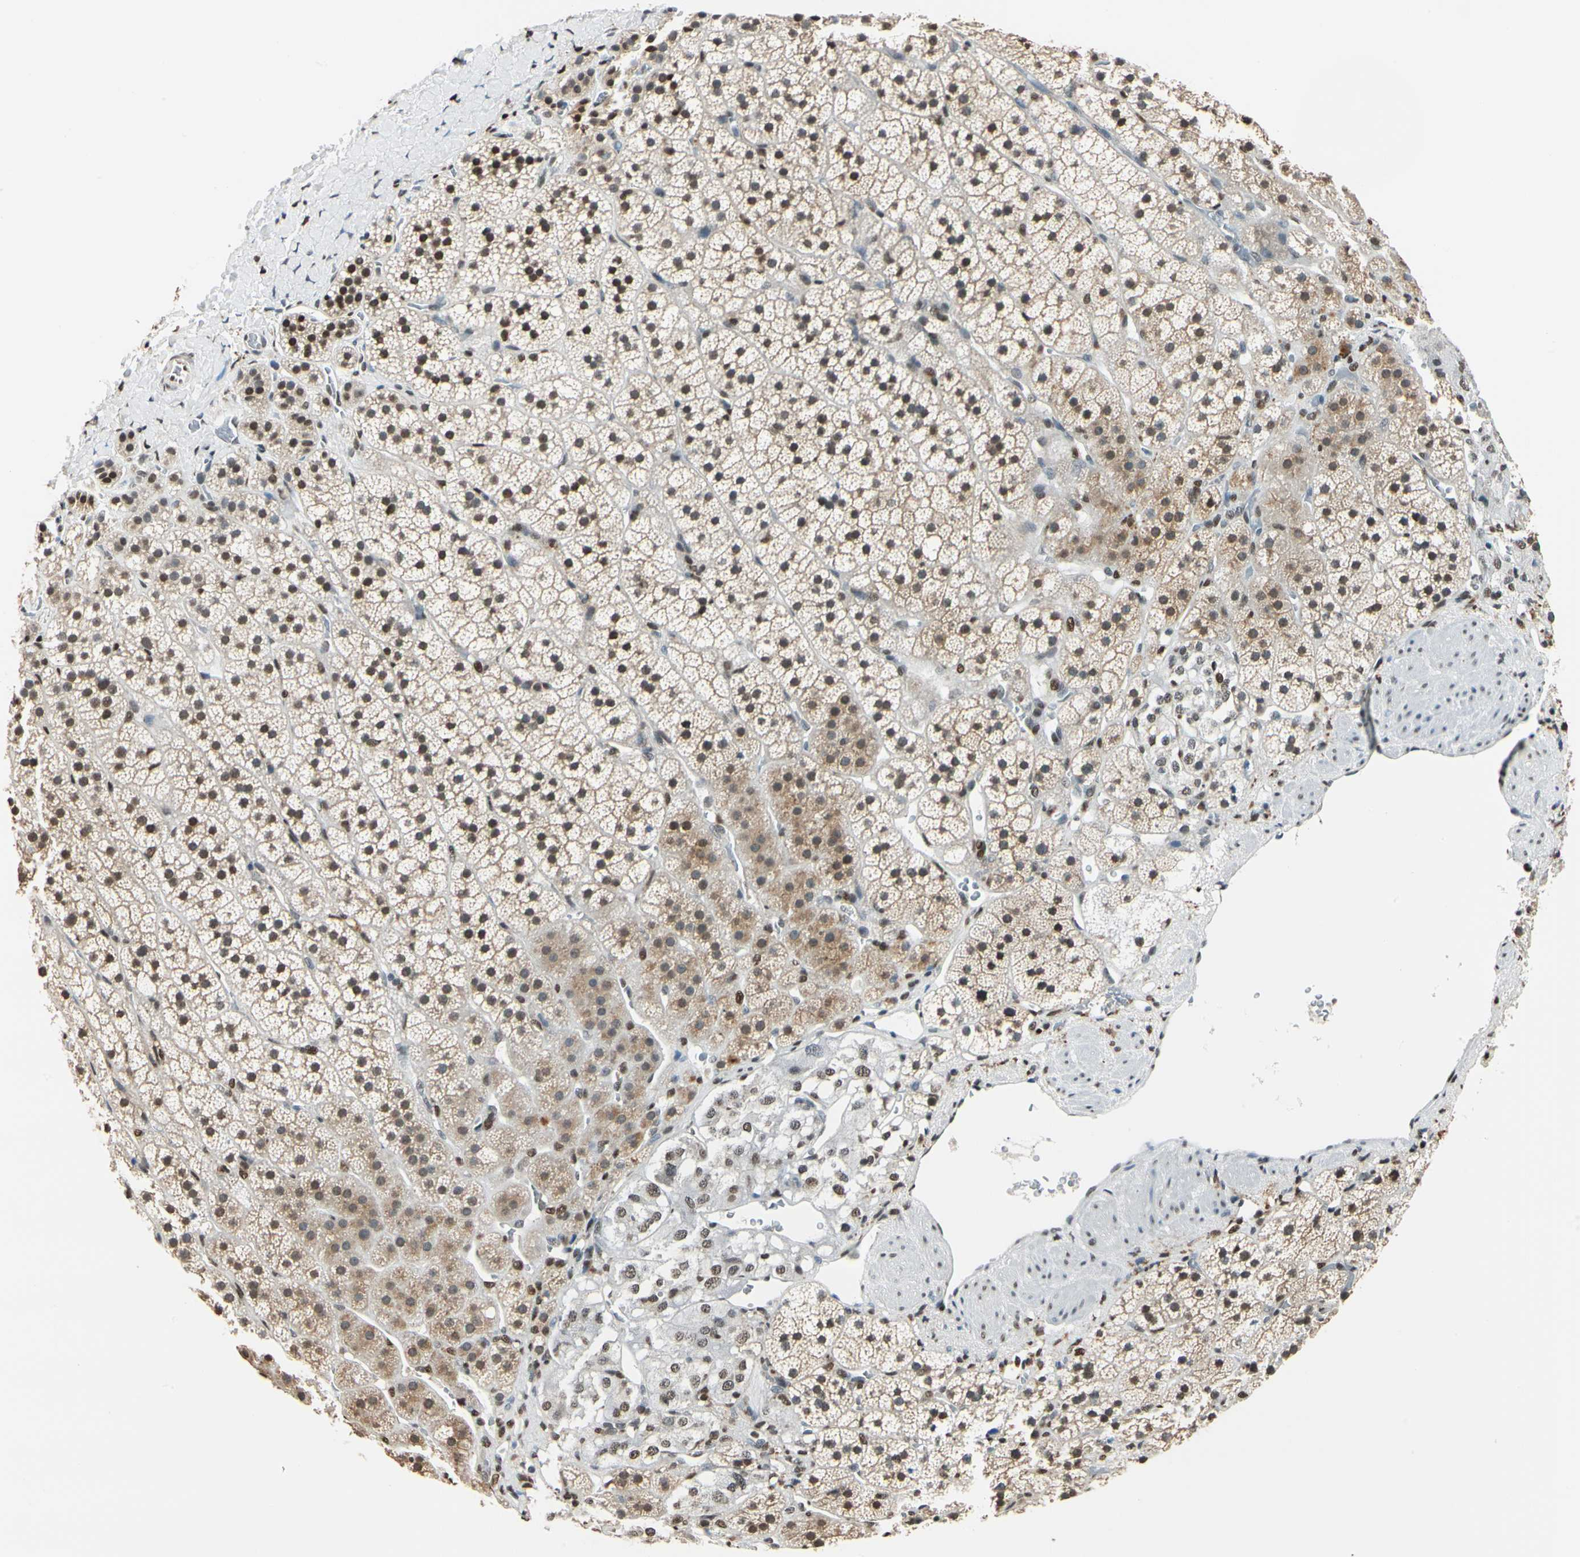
{"staining": {"intensity": "weak", "quantity": "25%-75%", "location": "cytoplasmic/membranous,nuclear"}, "tissue": "adrenal gland", "cell_type": "Glandular cells", "image_type": "normal", "snomed": [{"axis": "morphology", "description": "Normal tissue, NOS"}, {"axis": "topography", "description": "Adrenal gland"}], "caption": "Immunohistochemical staining of benign human adrenal gland exhibits low levels of weak cytoplasmic/membranous,nuclear expression in about 25%-75% of glandular cells.", "gene": "FANCG", "patient": {"sex": "female", "age": 44}}